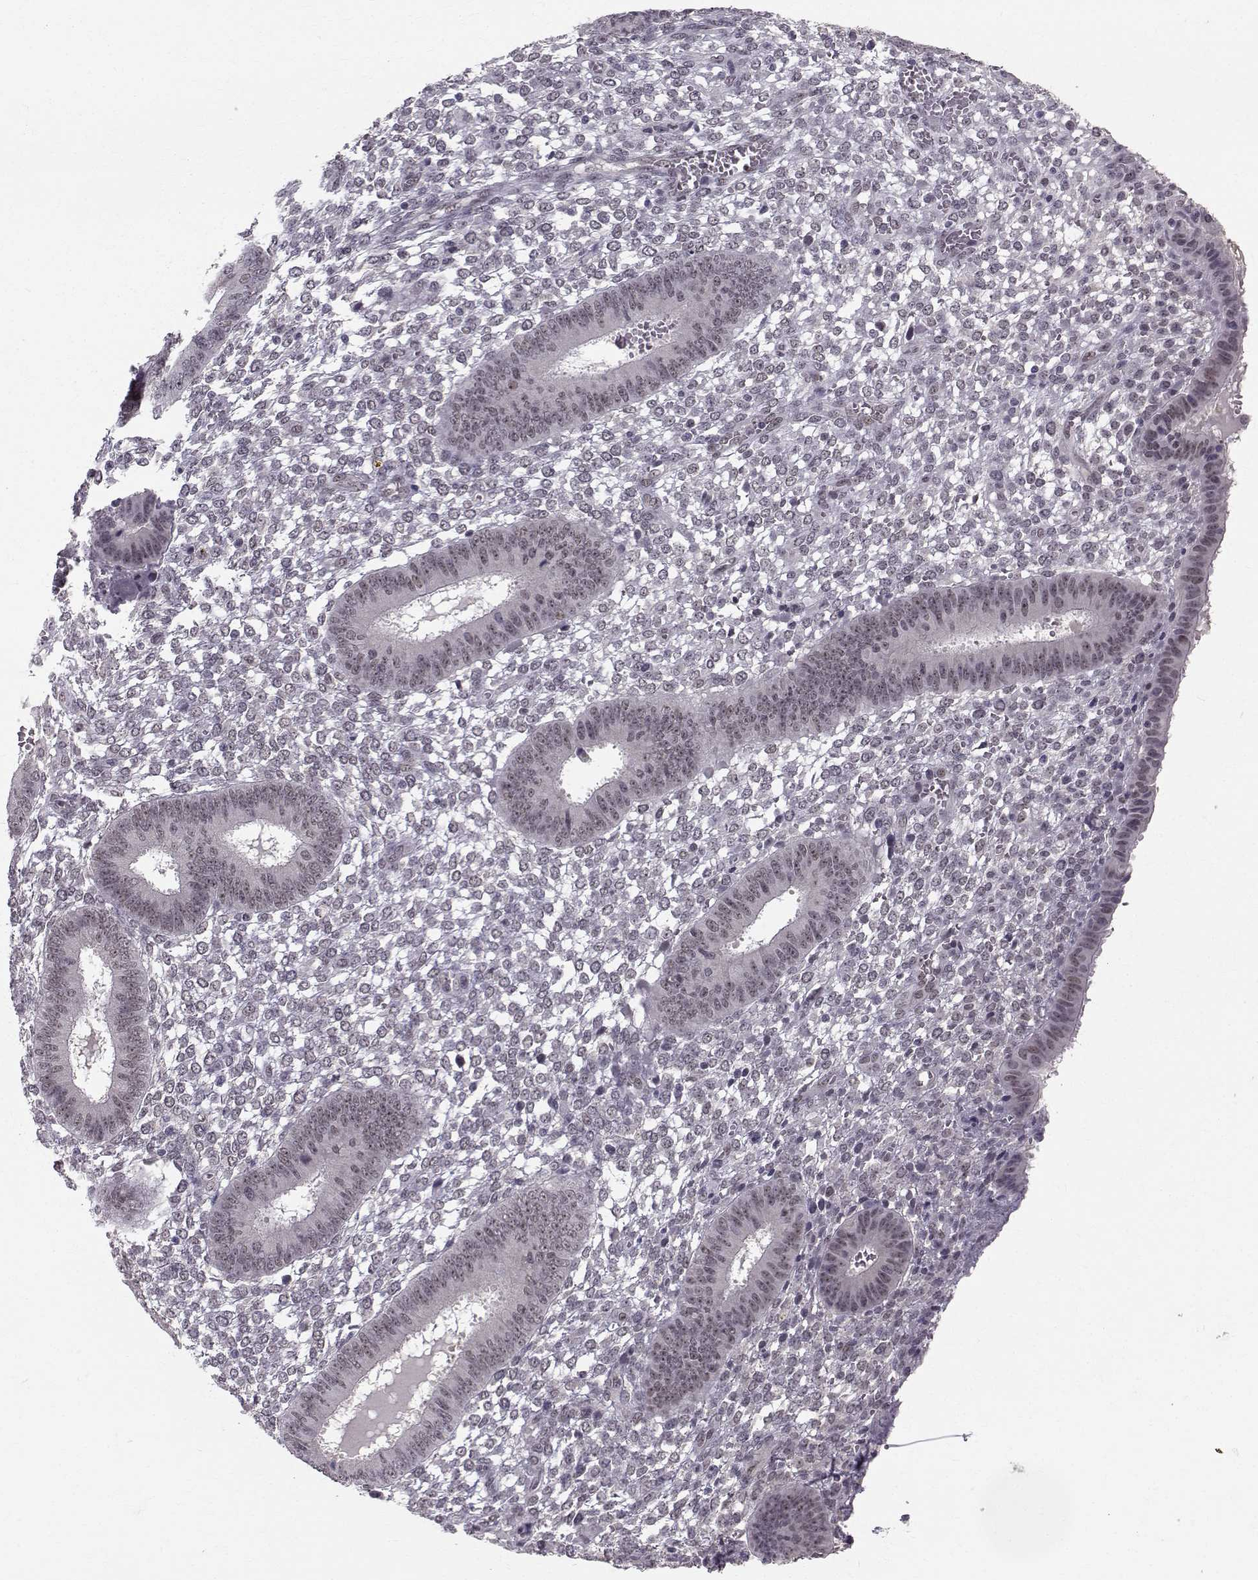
{"staining": {"intensity": "negative", "quantity": "none", "location": "none"}, "tissue": "endometrium", "cell_type": "Cells in endometrial stroma", "image_type": "normal", "snomed": [{"axis": "morphology", "description": "Normal tissue, NOS"}, {"axis": "topography", "description": "Endometrium"}], "caption": "Micrograph shows no protein staining in cells in endometrial stroma of benign endometrium. (Brightfield microscopy of DAB (3,3'-diaminobenzidine) immunohistochemistry at high magnification).", "gene": "RPP38", "patient": {"sex": "female", "age": 42}}